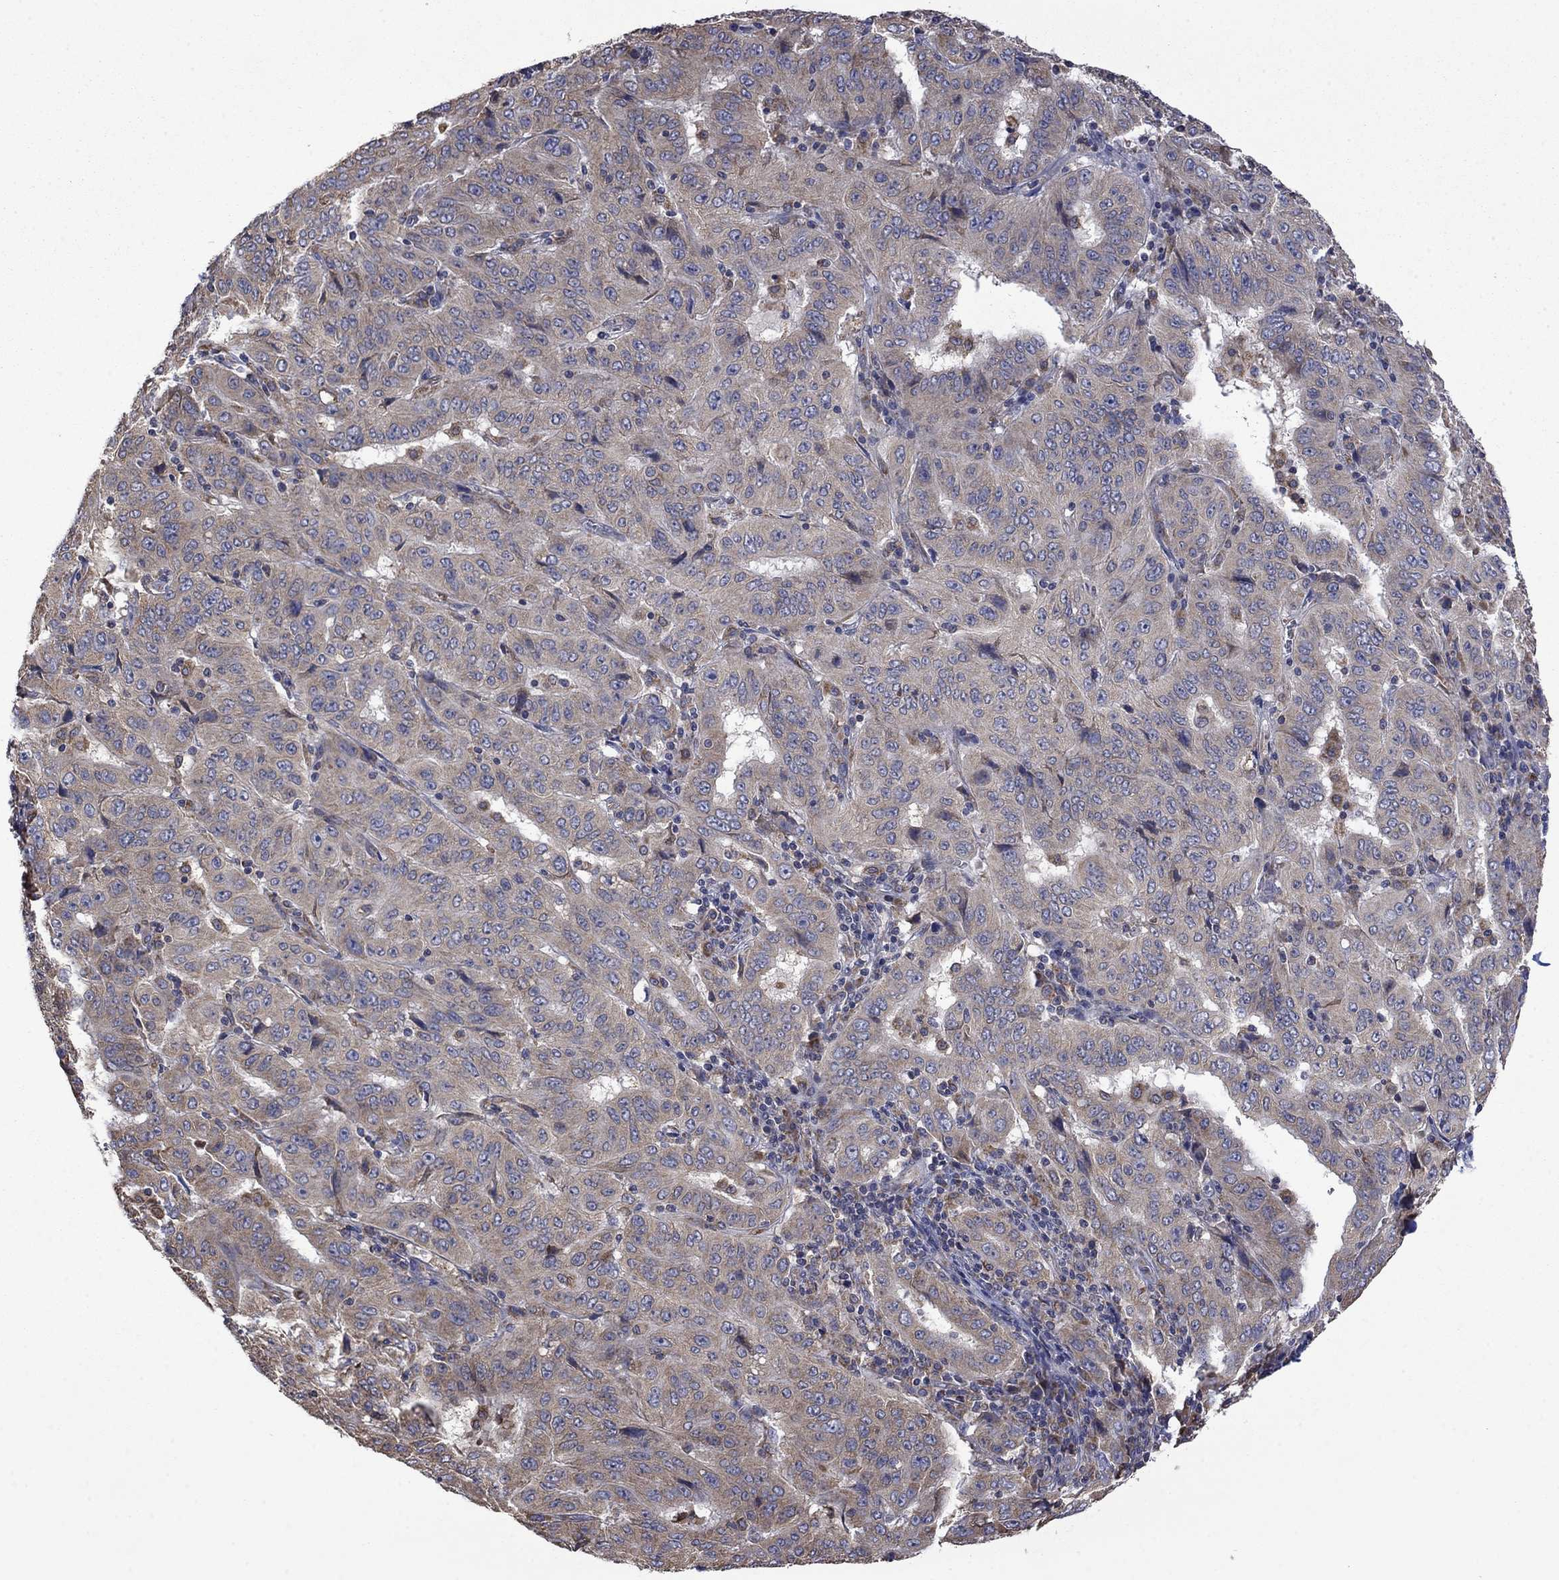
{"staining": {"intensity": "weak", "quantity": "25%-75%", "location": "cytoplasmic/membranous"}, "tissue": "pancreatic cancer", "cell_type": "Tumor cells", "image_type": "cancer", "snomed": [{"axis": "morphology", "description": "Adenocarcinoma, NOS"}, {"axis": "topography", "description": "Pancreas"}], "caption": "An immunohistochemistry (IHC) histopathology image of tumor tissue is shown. Protein staining in brown shows weak cytoplasmic/membranous positivity in pancreatic cancer within tumor cells.", "gene": "FURIN", "patient": {"sex": "male", "age": 63}}